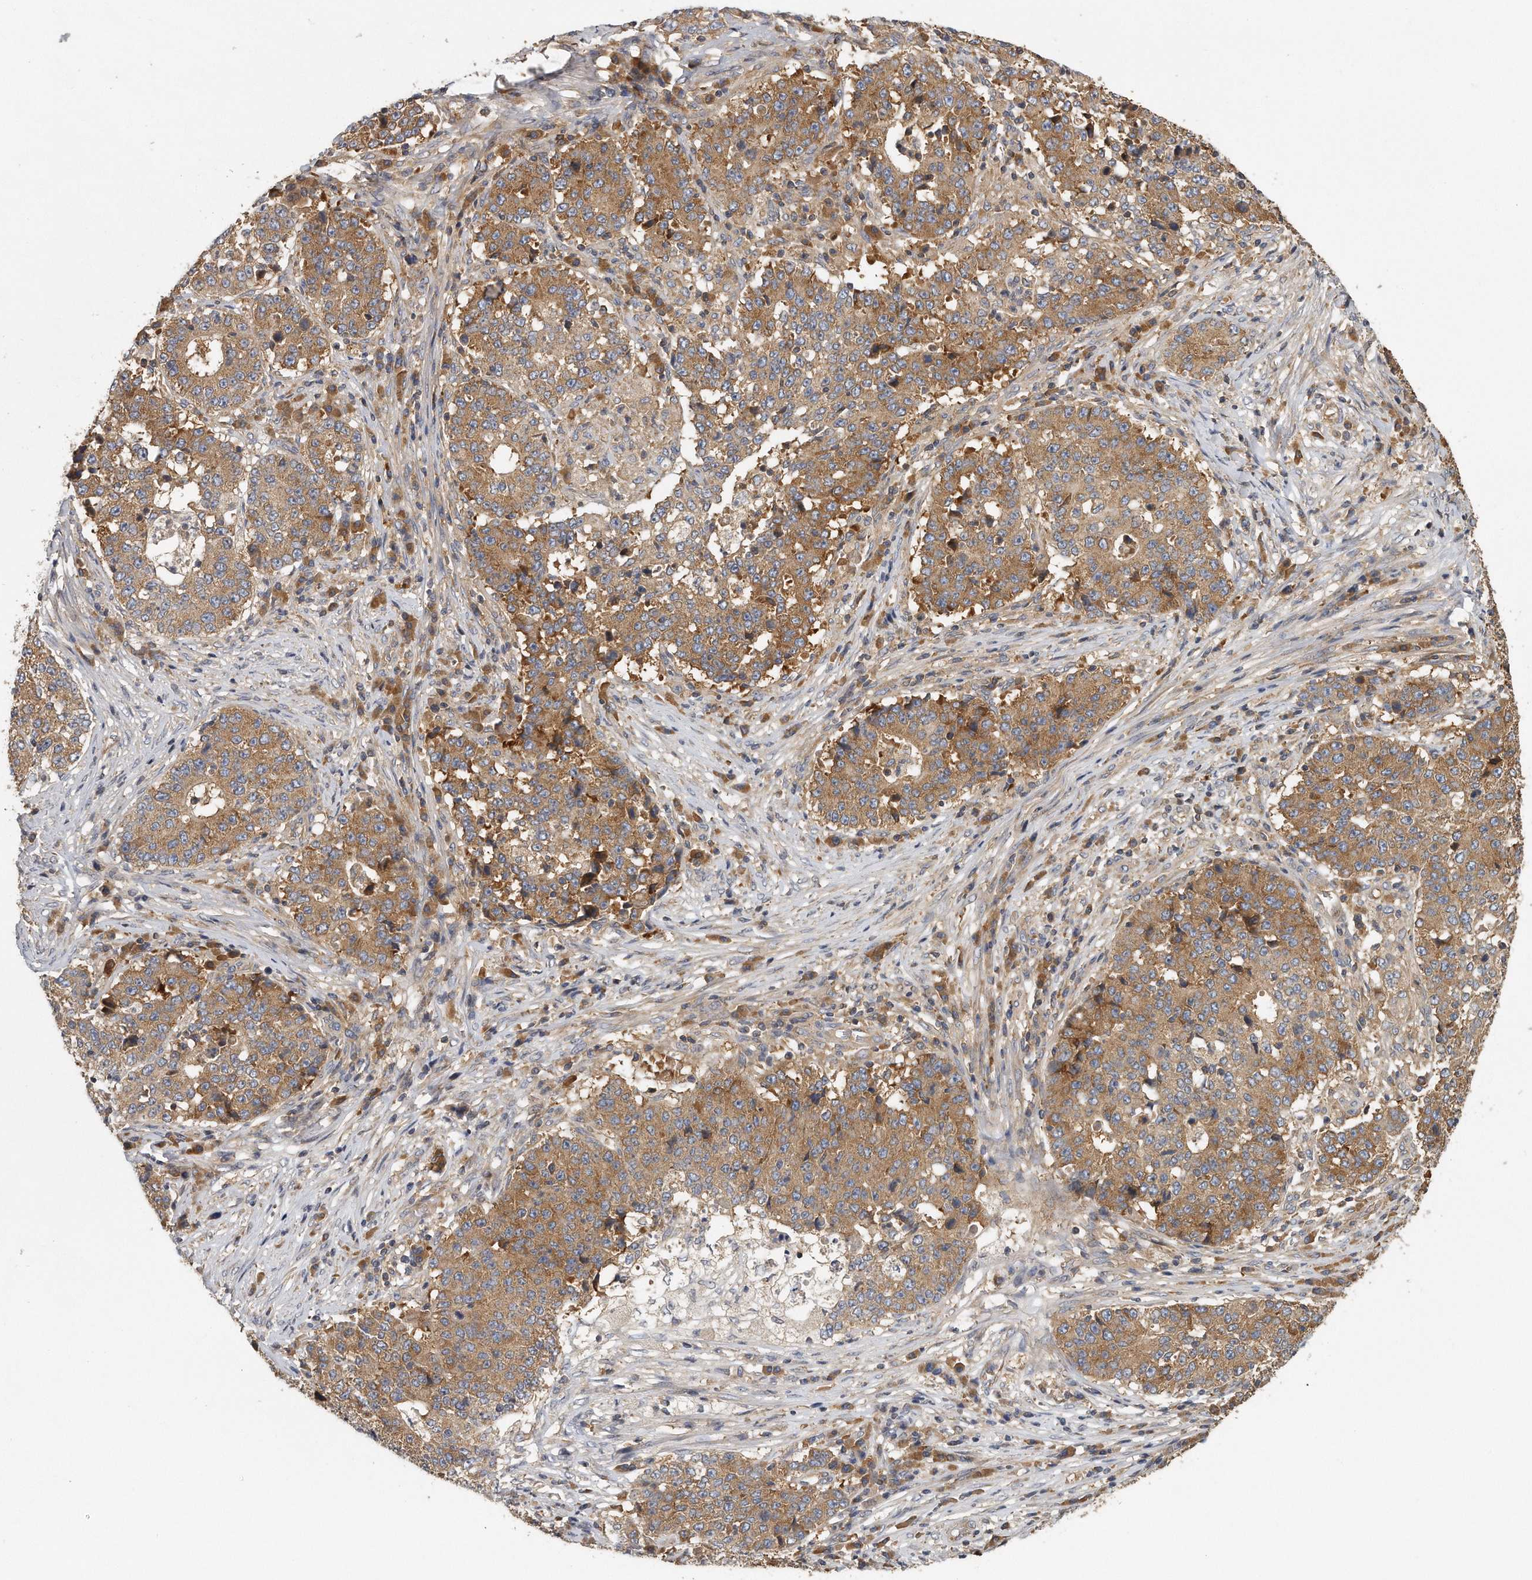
{"staining": {"intensity": "moderate", "quantity": ">75%", "location": "cytoplasmic/membranous"}, "tissue": "stomach cancer", "cell_type": "Tumor cells", "image_type": "cancer", "snomed": [{"axis": "morphology", "description": "Adenocarcinoma, NOS"}, {"axis": "topography", "description": "Stomach"}], "caption": "Protein staining reveals moderate cytoplasmic/membranous staining in about >75% of tumor cells in stomach cancer. (DAB IHC, brown staining for protein, blue staining for nuclei).", "gene": "EIF3I", "patient": {"sex": "male", "age": 59}}